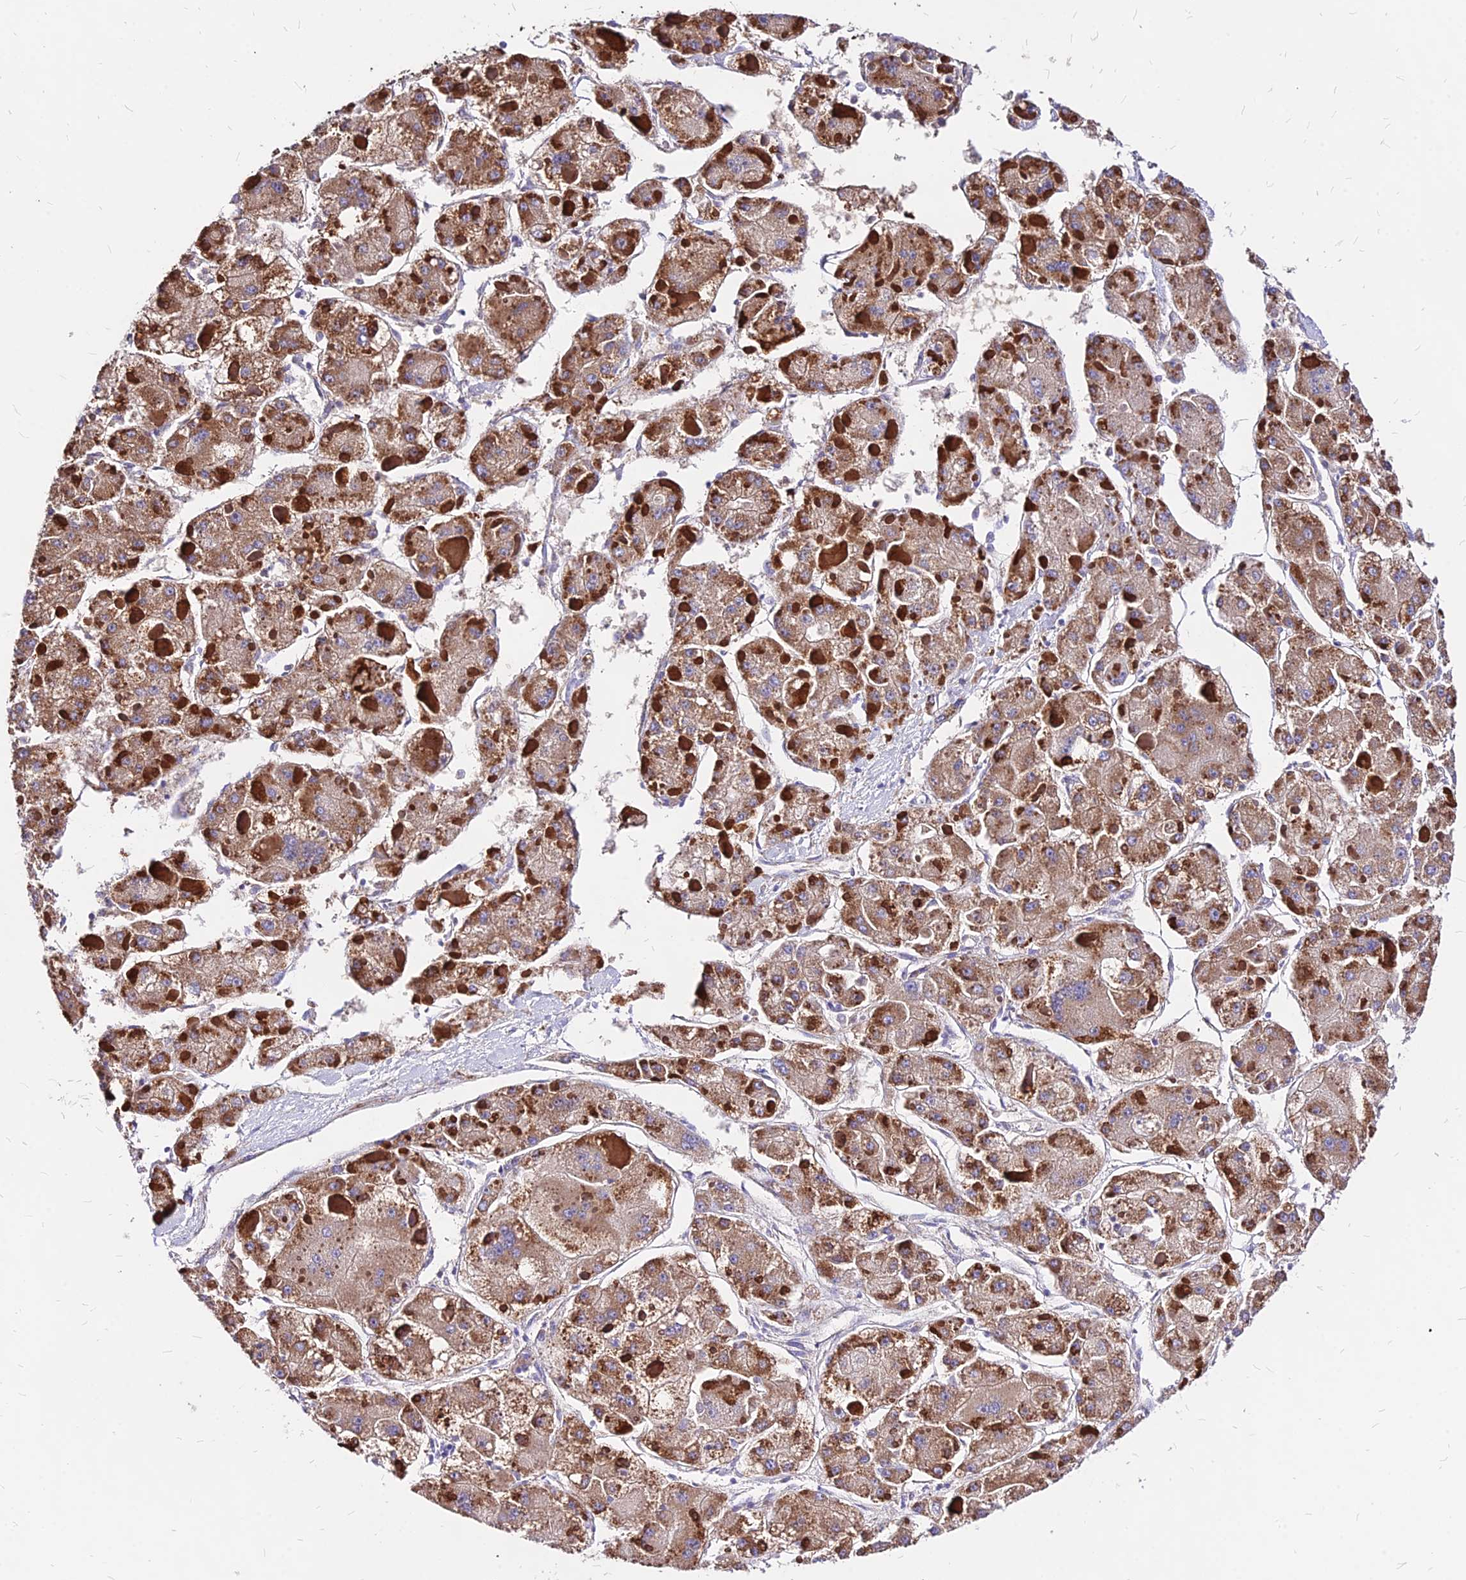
{"staining": {"intensity": "moderate", "quantity": ">75%", "location": "cytoplasmic/membranous"}, "tissue": "liver cancer", "cell_type": "Tumor cells", "image_type": "cancer", "snomed": [{"axis": "morphology", "description": "Carcinoma, Hepatocellular, NOS"}, {"axis": "topography", "description": "Liver"}], "caption": "Protein positivity by immunohistochemistry (IHC) shows moderate cytoplasmic/membranous positivity in approximately >75% of tumor cells in liver hepatocellular carcinoma.", "gene": "MRPL3", "patient": {"sex": "female", "age": 73}}